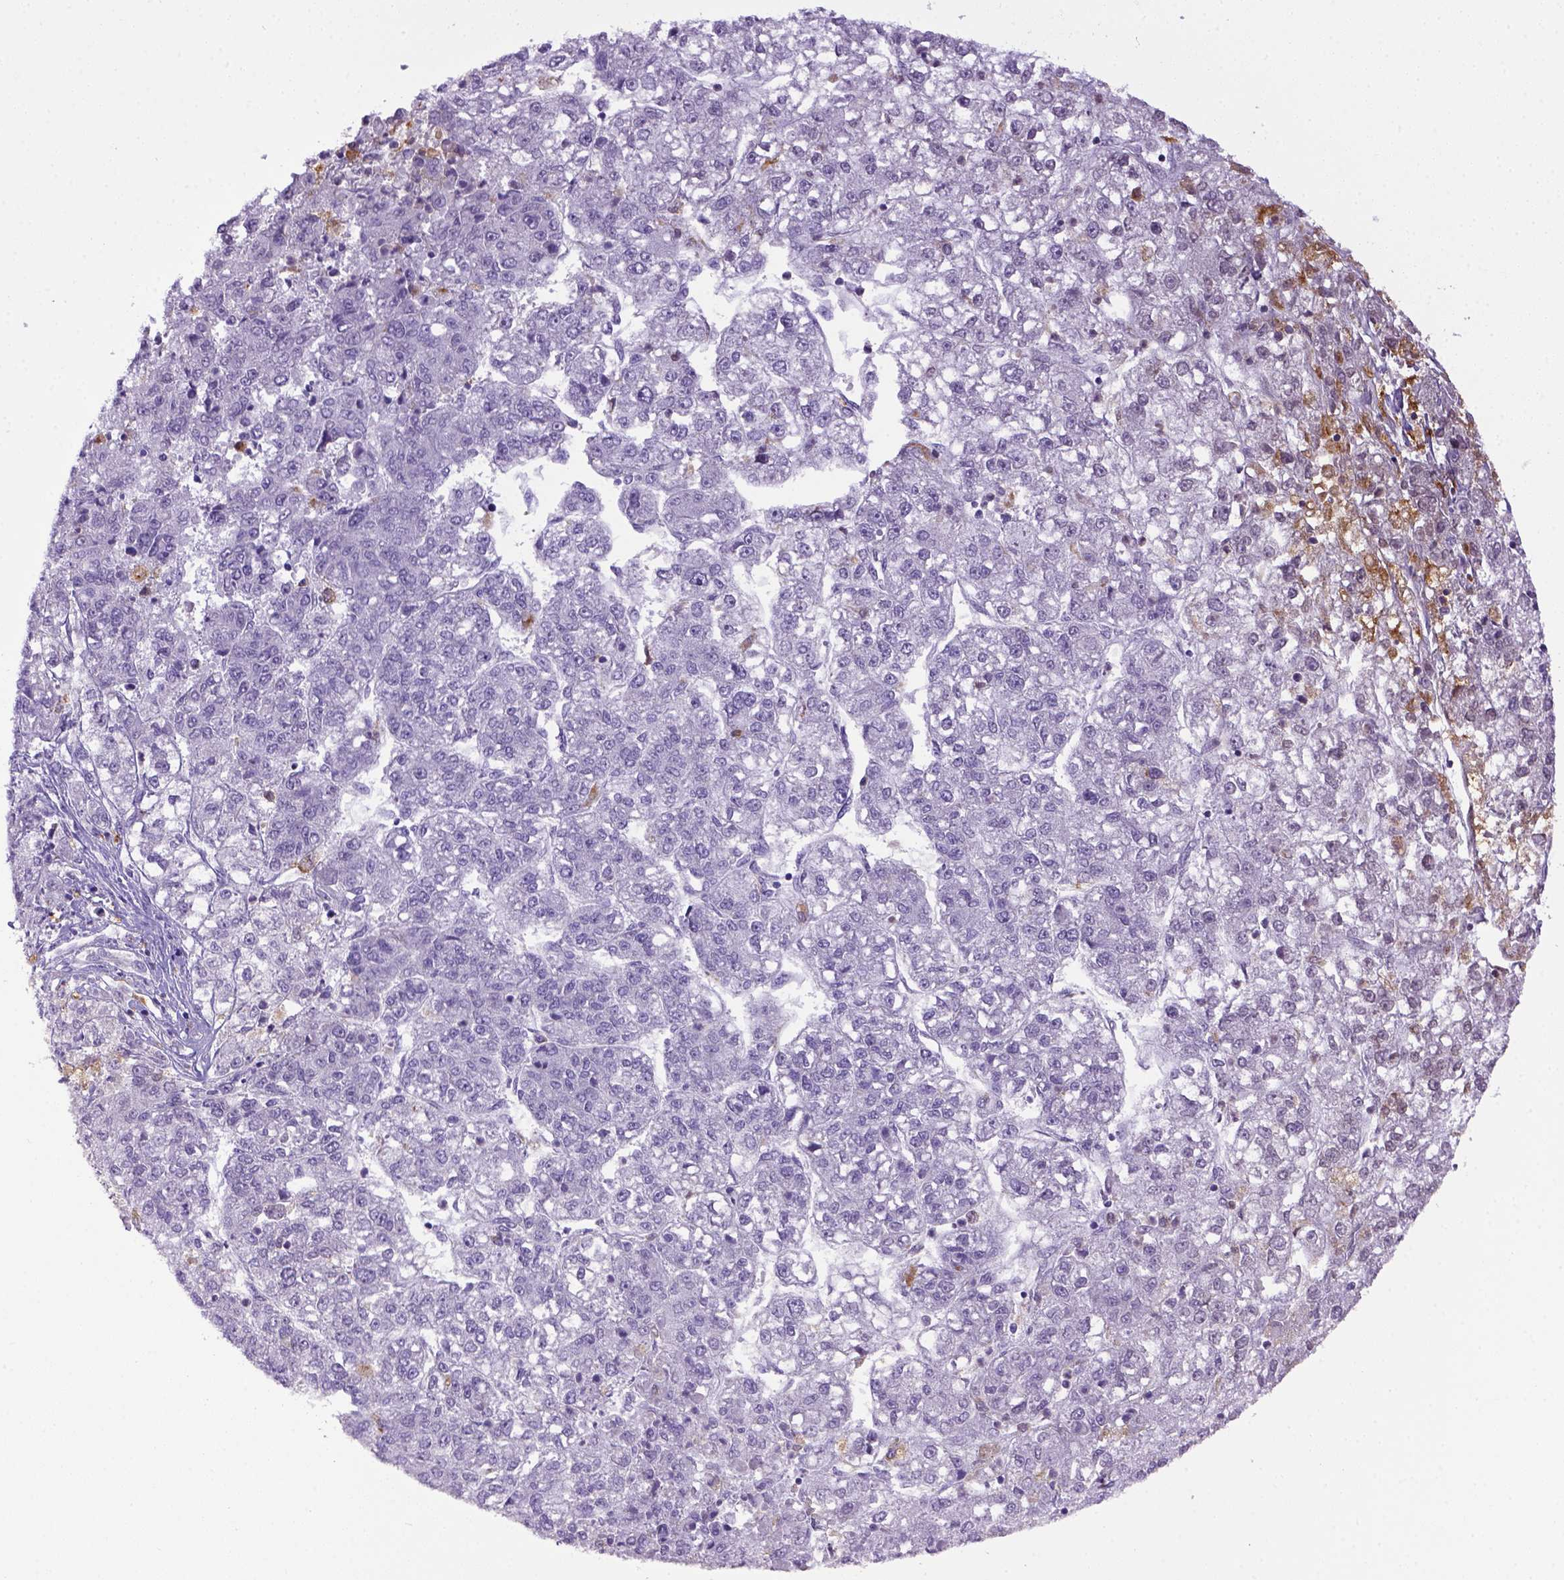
{"staining": {"intensity": "negative", "quantity": "none", "location": "none"}, "tissue": "liver cancer", "cell_type": "Tumor cells", "image_type": "cancer", "snomed": [{"axis": "morphology", "description": "Carcinoma, Hepatocellular, NOS"}, {"axis": "topography", "description": "Liver"}], "caption": "A high-resolution photomicrograph shows IHC staining of liver hepatocellular carcinoma, which reveals no significant staining in tumor cells. (Brightfield microscopy of DAB (3,3'-diaminobenzidine) immunohistochemistry at high magnification).", "gene": "CD68", "patient": {"sex": "male", "age": 56}}